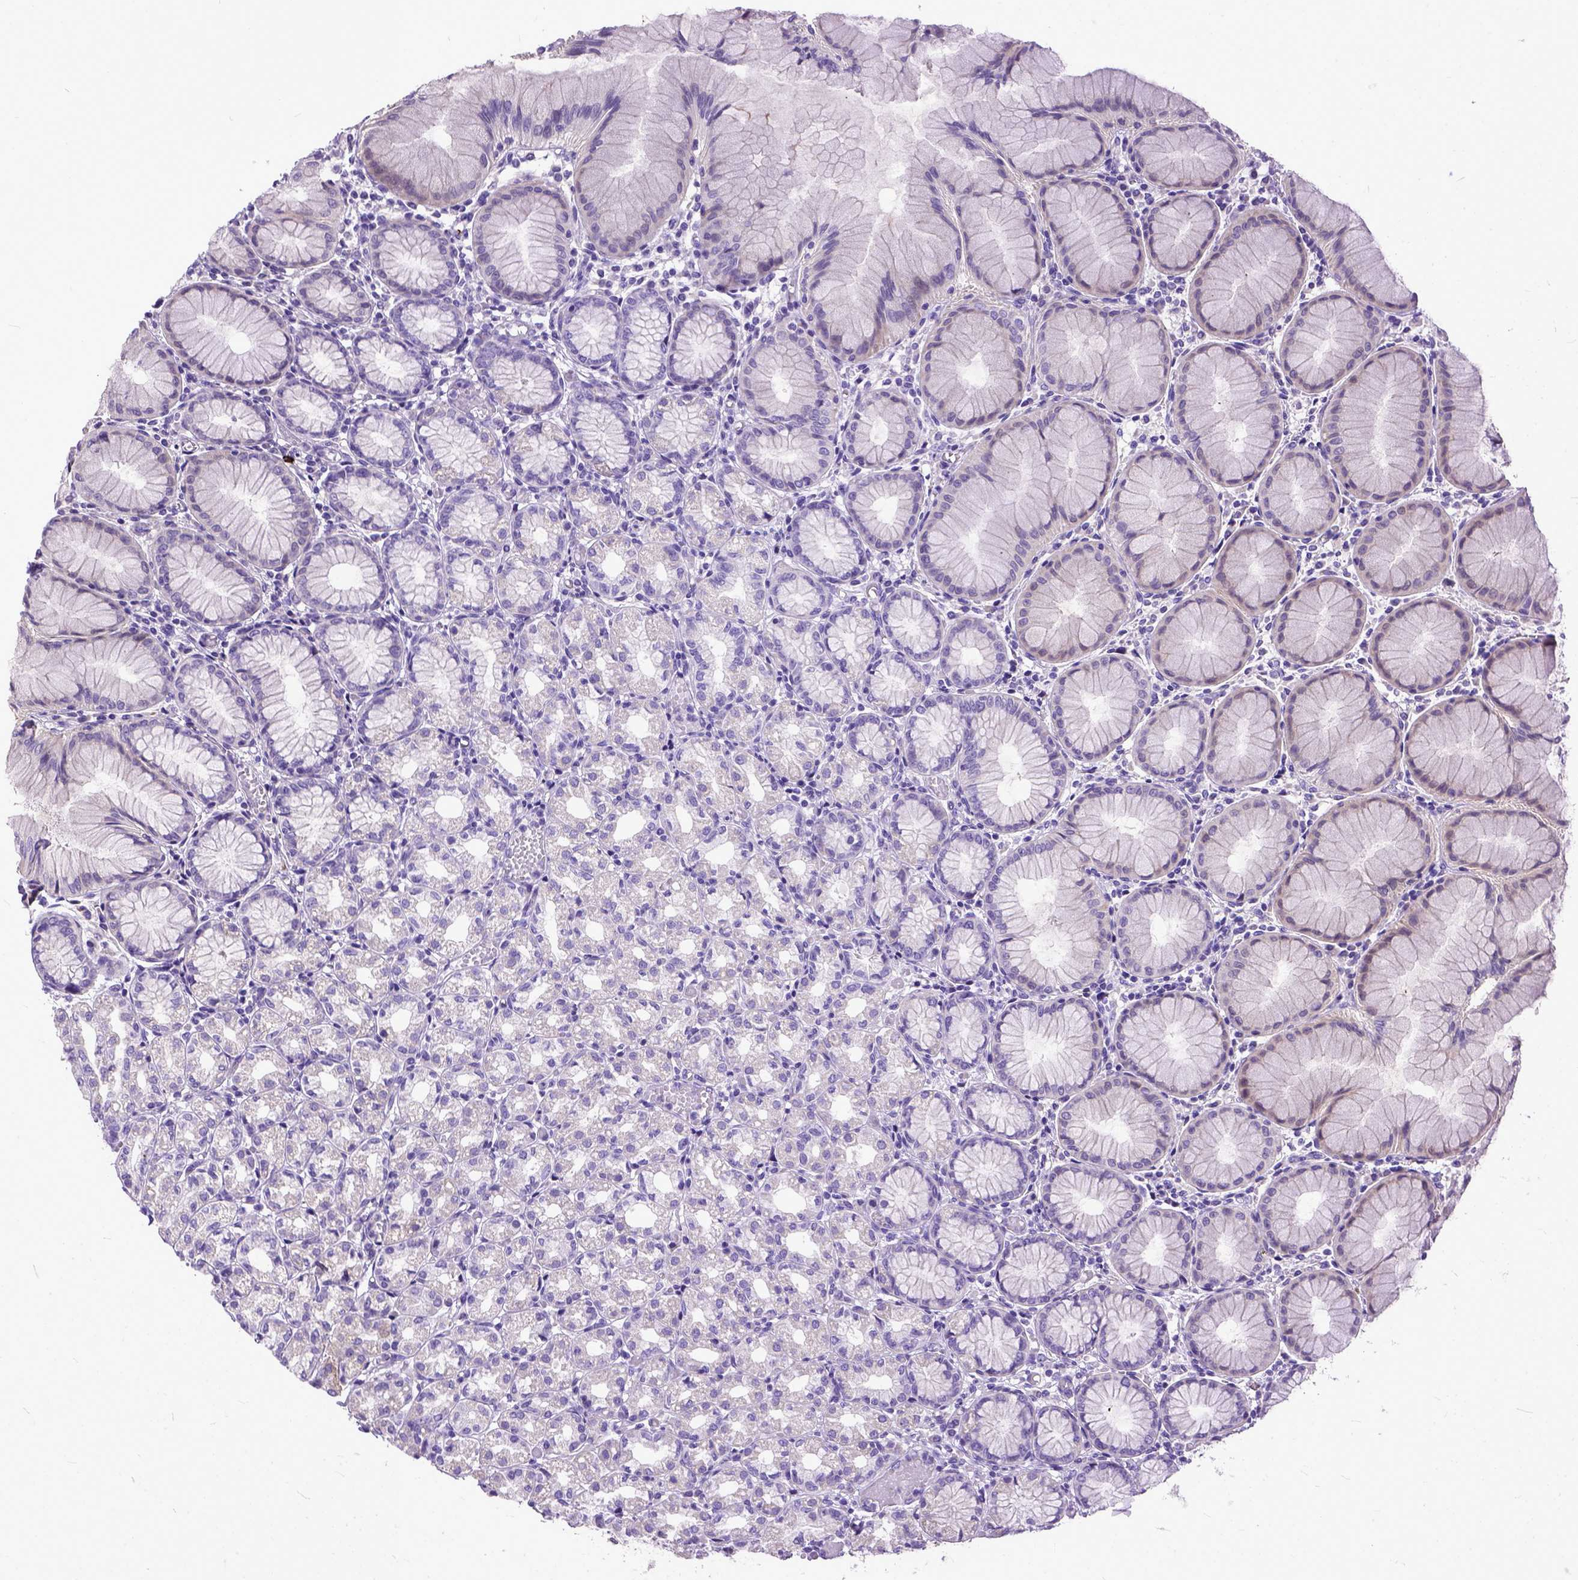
{"staining": {"intensity": "negative", "quantity": "none", "location": "none"}, "tissue": "stomach", "cell_type": "Glandular cells", "image_type": "normal", "snomed": [{"axis": "morphology", "description": "Normal tissue, NOS"}, {"axis": "topography", "description": "Stomach"}], "caption": "This is a micrograph of immunohistochemistry (IHC) staining of normal stomach, which shows no positivity in glandular cells.", "gene": "PLK5", "patient": {"sex": "female", "age": 57}}